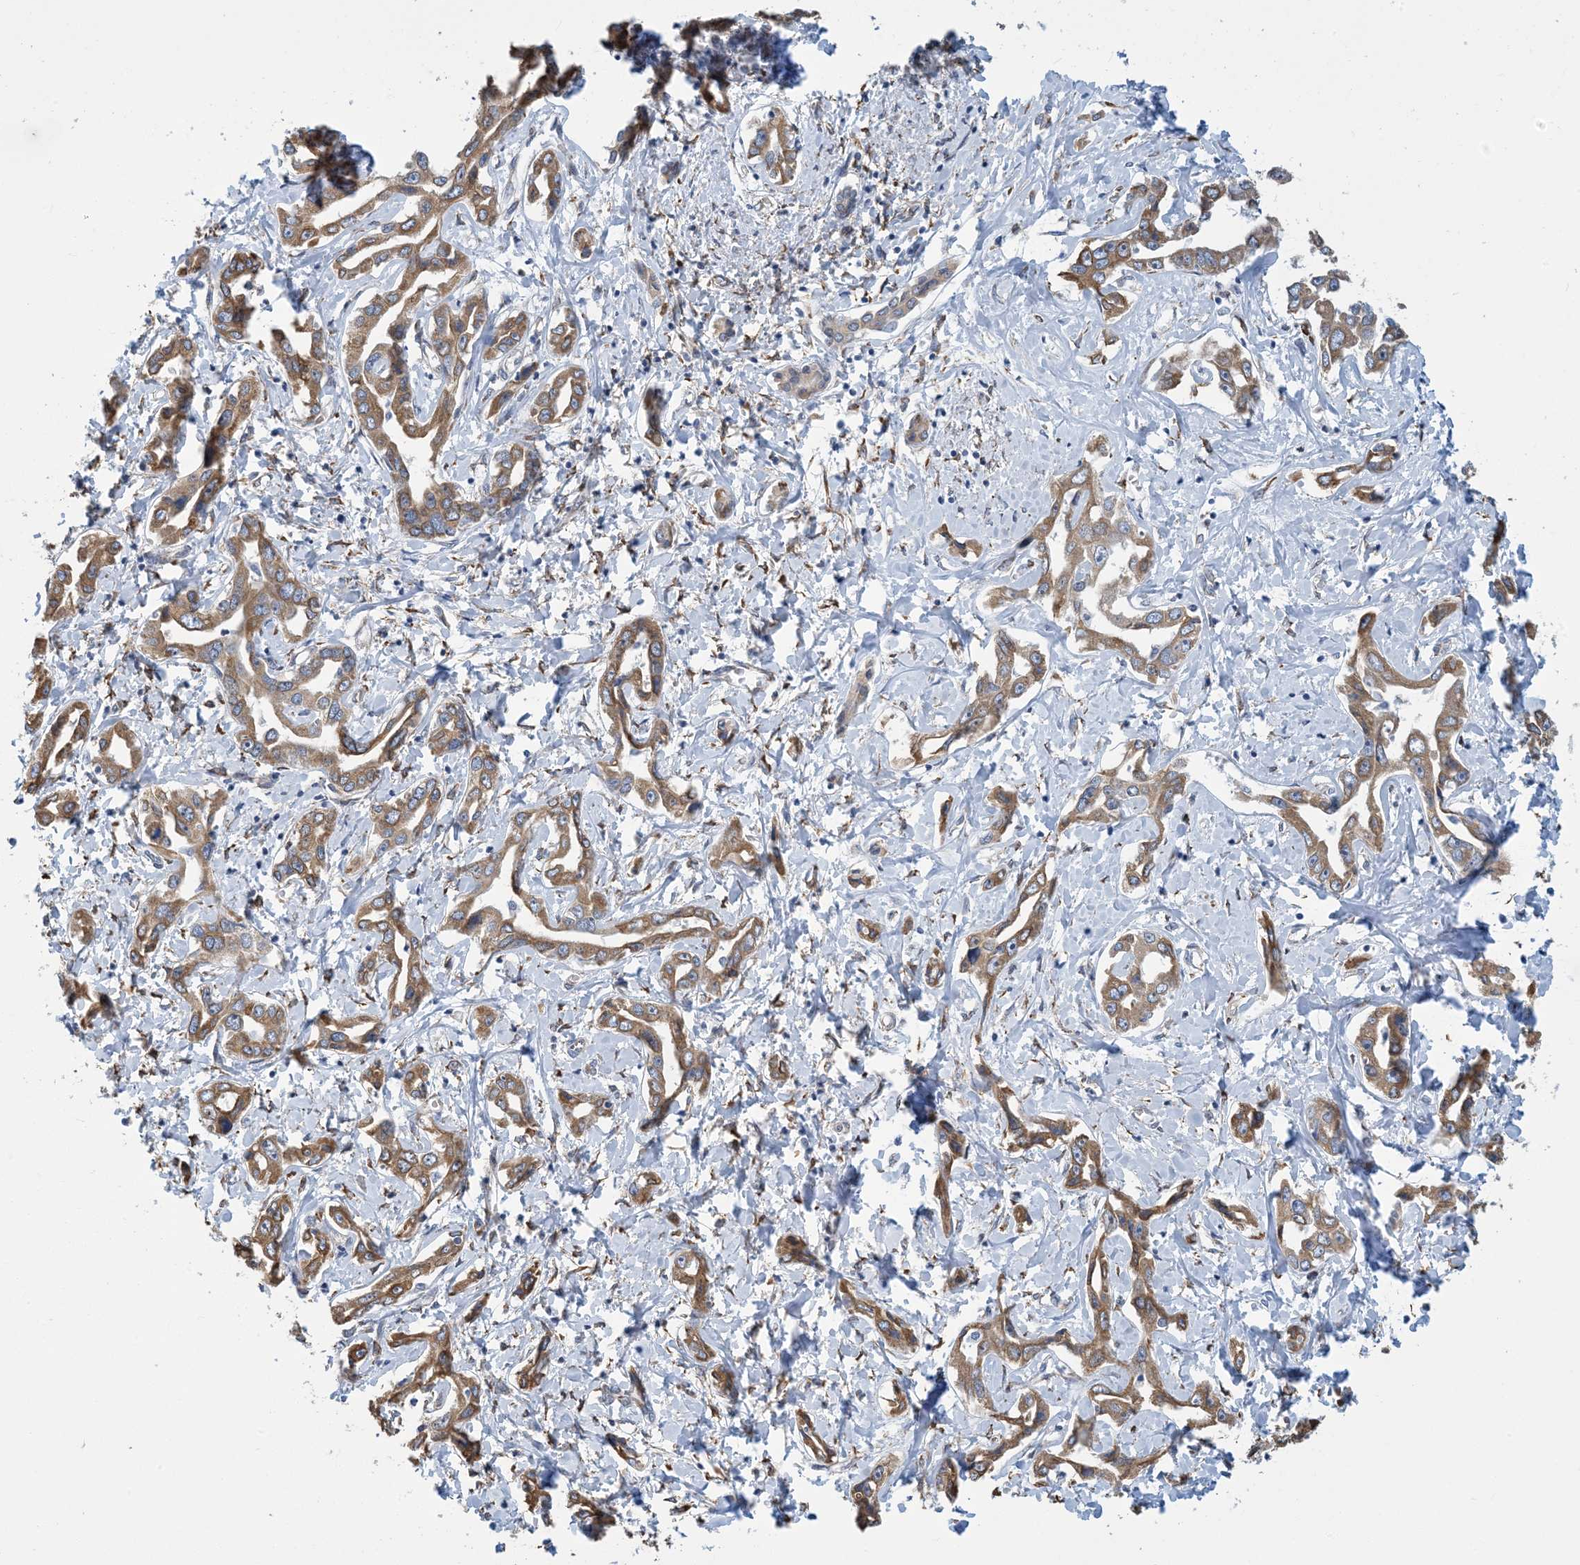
{"staining": {"intensity": "moderate", "quantity": ">75%", "location": "cytoplasmic/membranous"}, "tissue": "liver cancer", "cell_type": "Tumor cells", "image_type": "cancer", "snomed": [{"axis": "morphology", "description": "Cholangiocarcinoma"}, {"axis": "topography", "description": "Liver"}], "caption": "Immunohistochemistry image of cholangiocarcinoma (liver) stained for a protein (brown), which shows medium levels of moderate cytoplasmic/membranous staining in approximately >75% of tumor cells.", "gene": "CCDC14", "patient": {"sex": "male", "age": 59}}